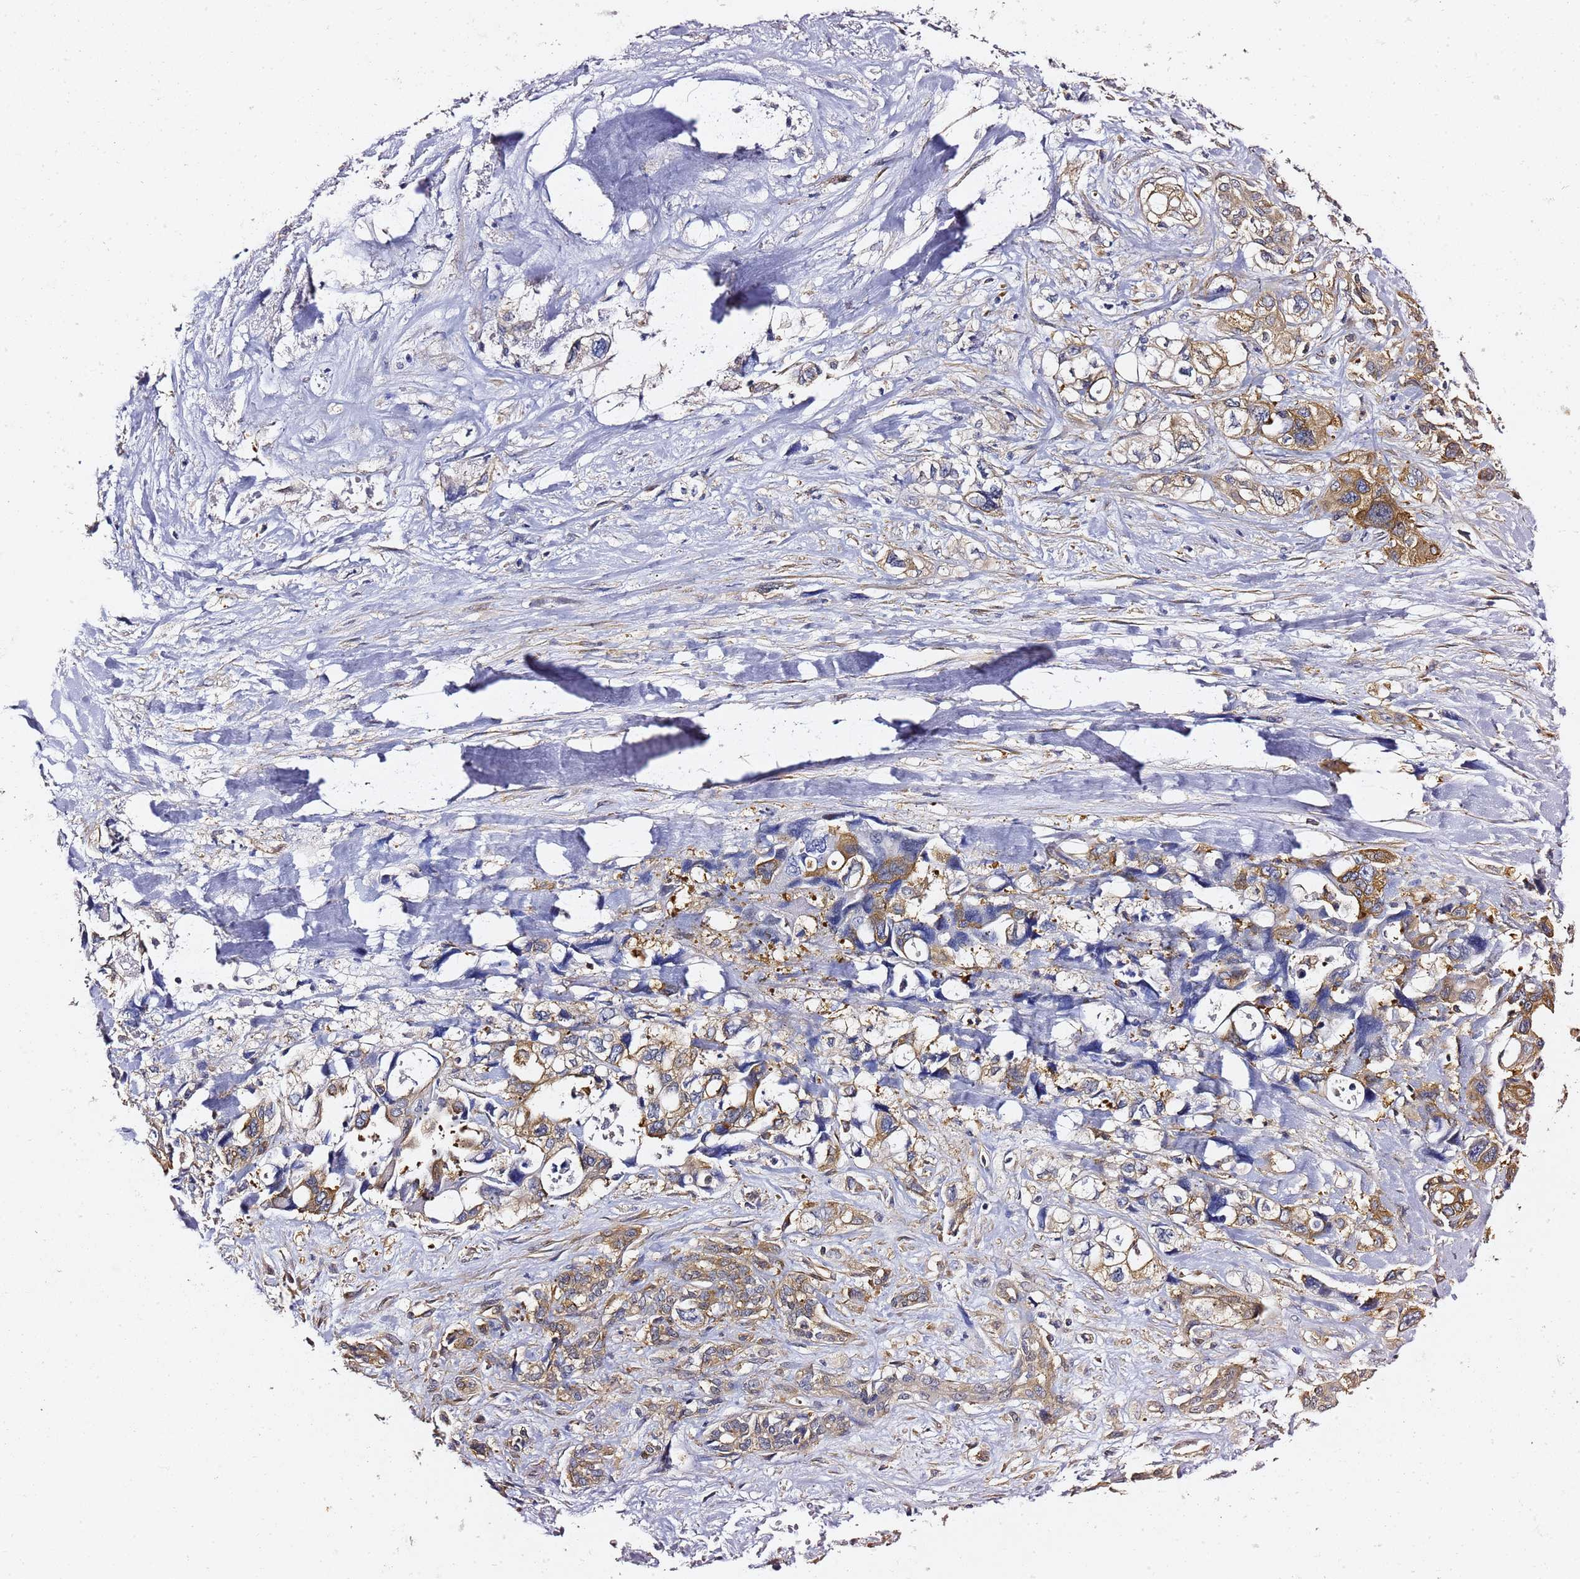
{"staining": {"intensity": "moderate", "quantity": "25%-75%", "location": "cytoplasmic/membranous"}, "tissue": "pancreatic cancer", "cell_type": "Tumor cells", "image_type": "cancer", "snomed": [{"axis": "morphology", "description": "Adenocarcinoma, NOS"}, {"axis": "topography", "description": "Pancreas"}], "caption": "The immunohistochemical stain labels moderate cytoplasmic/membranous expression in tumor cells of pancreatic cancer (adenocarcinoma) tissue.", "gene": "TPST1", "patient": {"sex": "male", "age": 46}}